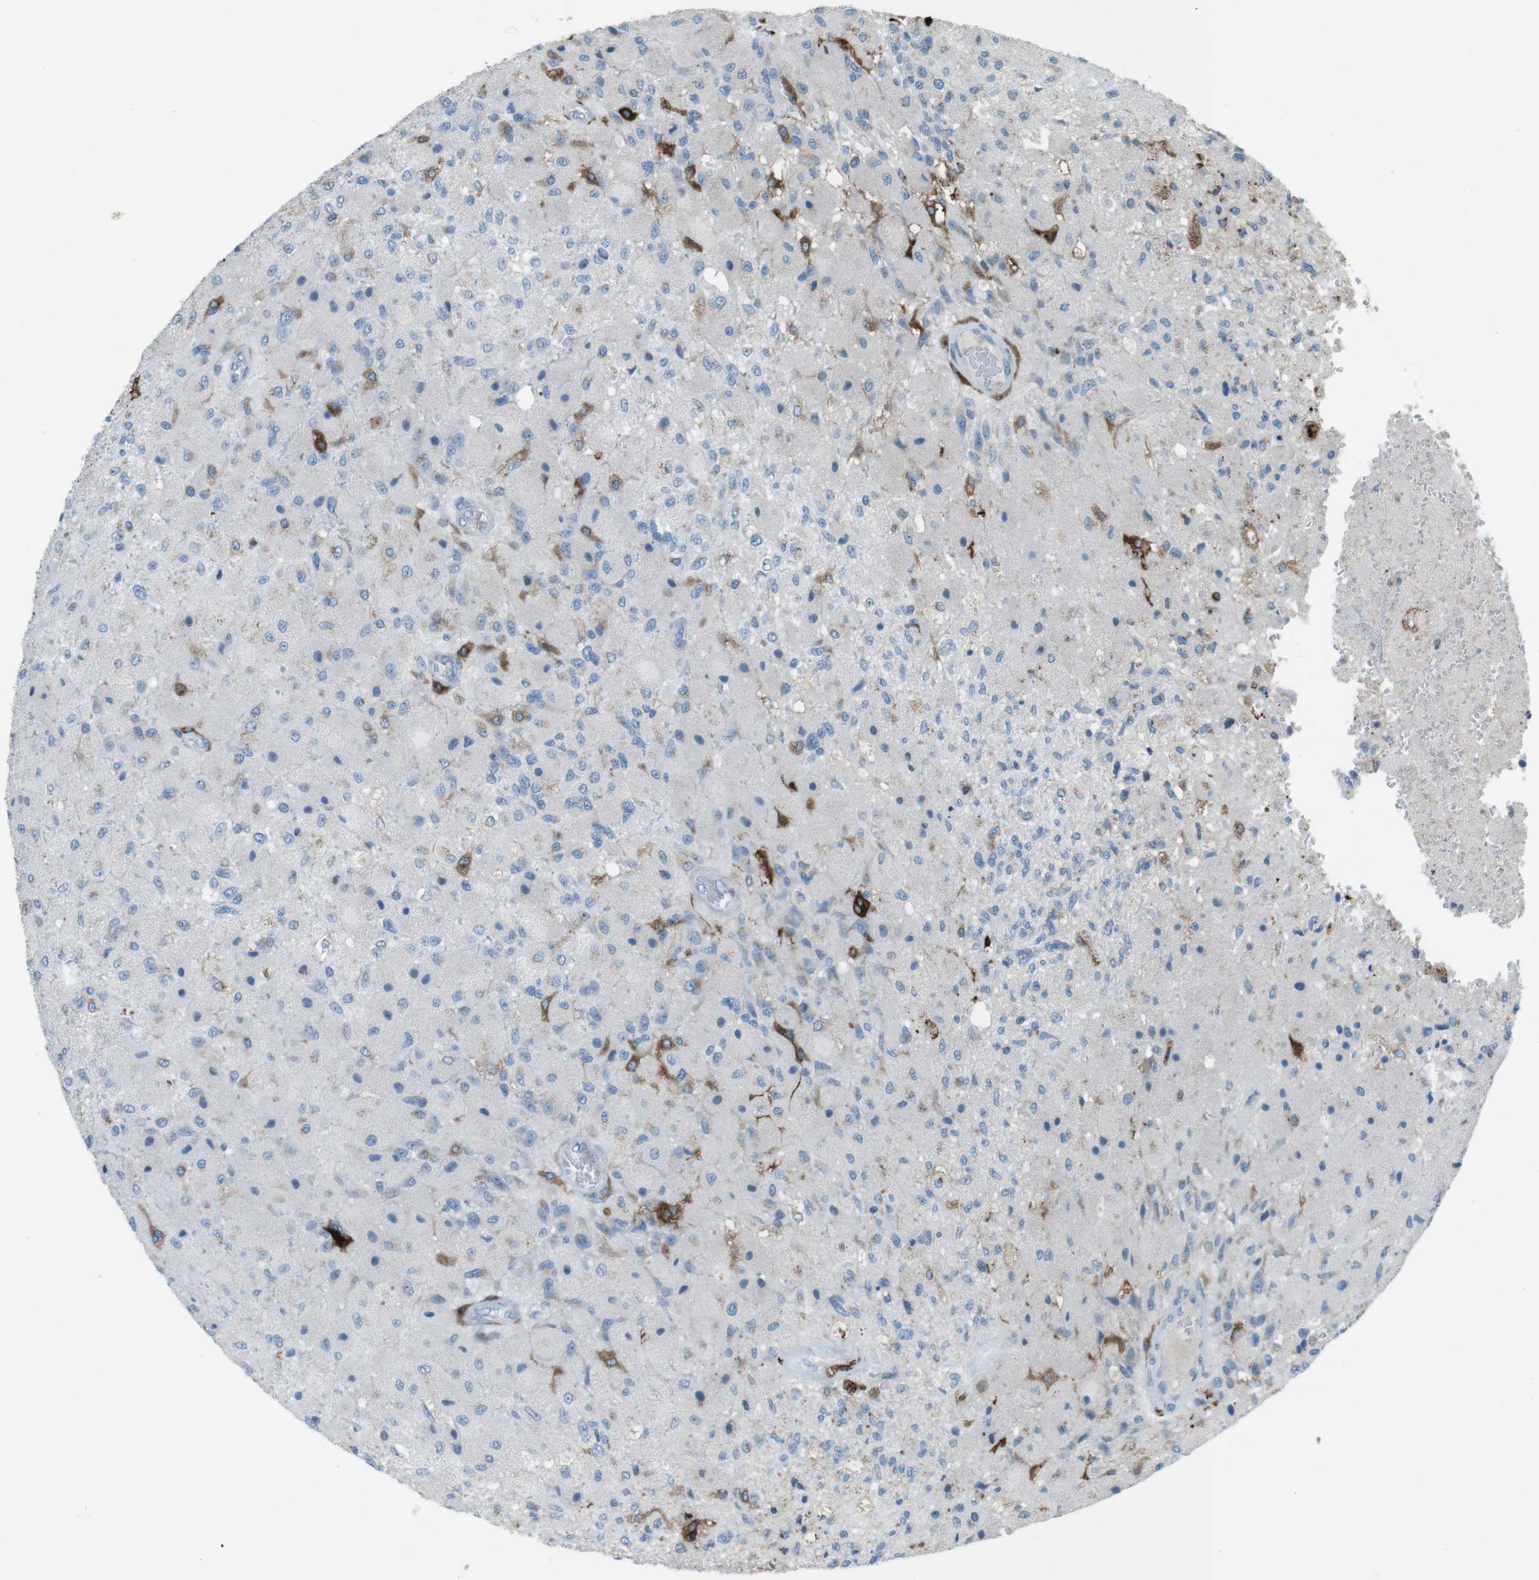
{"staining": {"intensity": "moderate", "quantity": "<25%", "location": "cytoplasmic/membranous"}, "tissue": "glioma", "cell_type": "Tumor cells", "image_type": "cancer", "snomed": [{"axis": "morphology", "description": "Normal tissue, NOS"}, {"axis": "morphology", "description": "Glioma, malignant, High grade"}, {"axis": "topography", "description": "Cerebral cortex"}], "caption": "Immunohistochemistry (IHC) staining of malignant high-grade glioma, which demonstrates low levels of moderate cytoplasmic/membranous staining in approximately <25% of tumor cells indicating moderate cytoplasmic/membranous protein positivity. The staining was performed using DAB (brown) for protein detection and nuclei were counterstained in hematoxylin (blue).", "gene": "TXNDC15", "patient": {"sex": "male", "age": 77}}